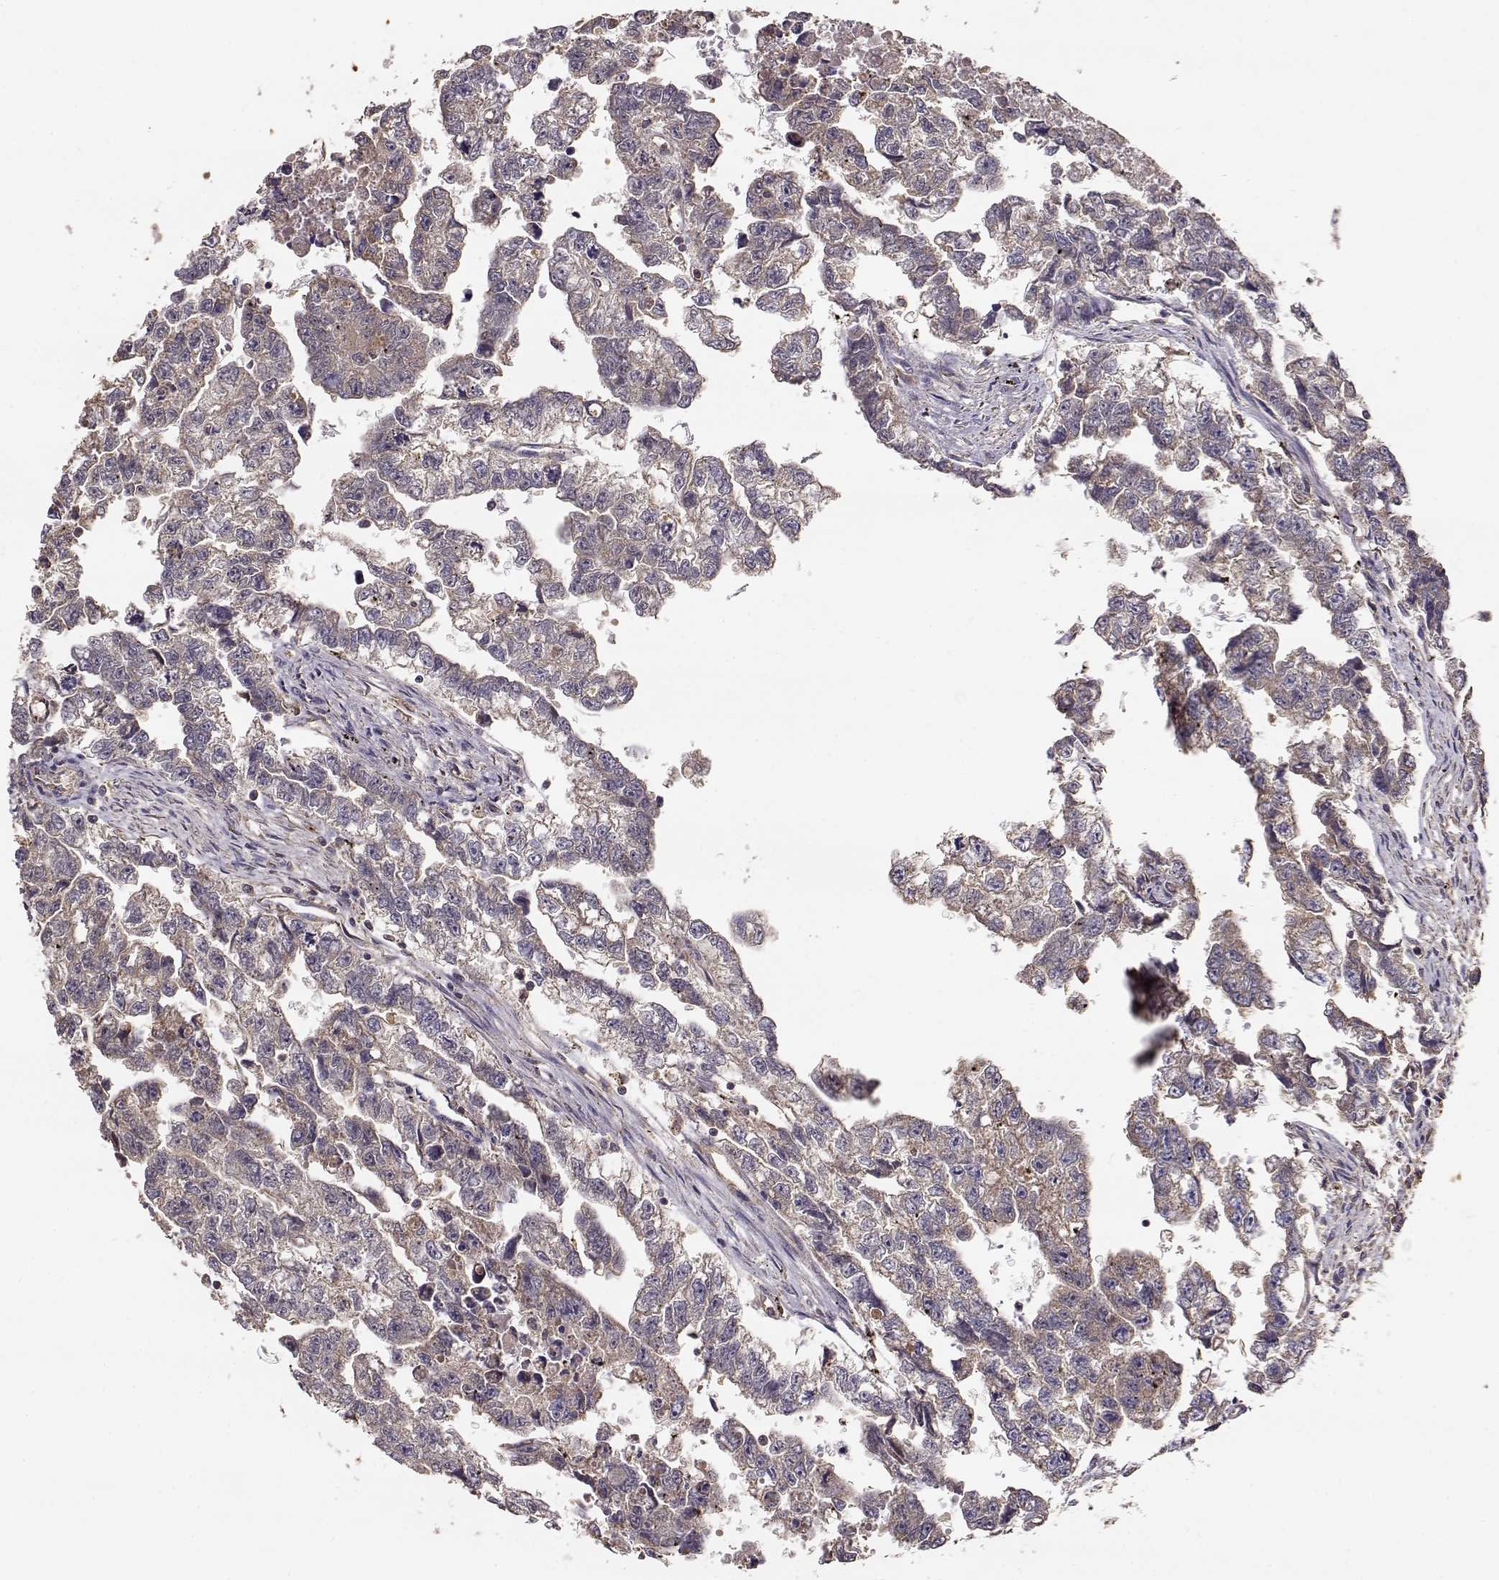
{"staining": {"intensity": "weak", "quantity": ">75%", "location": "cytoplasmic/membranous"}, "tissue": "testis cancer", "cell_type": "Tumor cells", "image_type": "cancer", "snomed": [{"axis": "morphology", "description": "Carcinoma, Embryonal, NOS"}, {"axis": "morphology", "description": "Teratoma, malignant, NOS"}, {"axis": "topography", "description": "Testis"}], "caption": "The histopathology image reveals a brown stain indicating the presence of a protein in the cytoplasmic/membranous of tumor cells in embryonal carcinoma (testis).", "gene": "TARS3", "patient": {"sex": "male", "age": 44}}